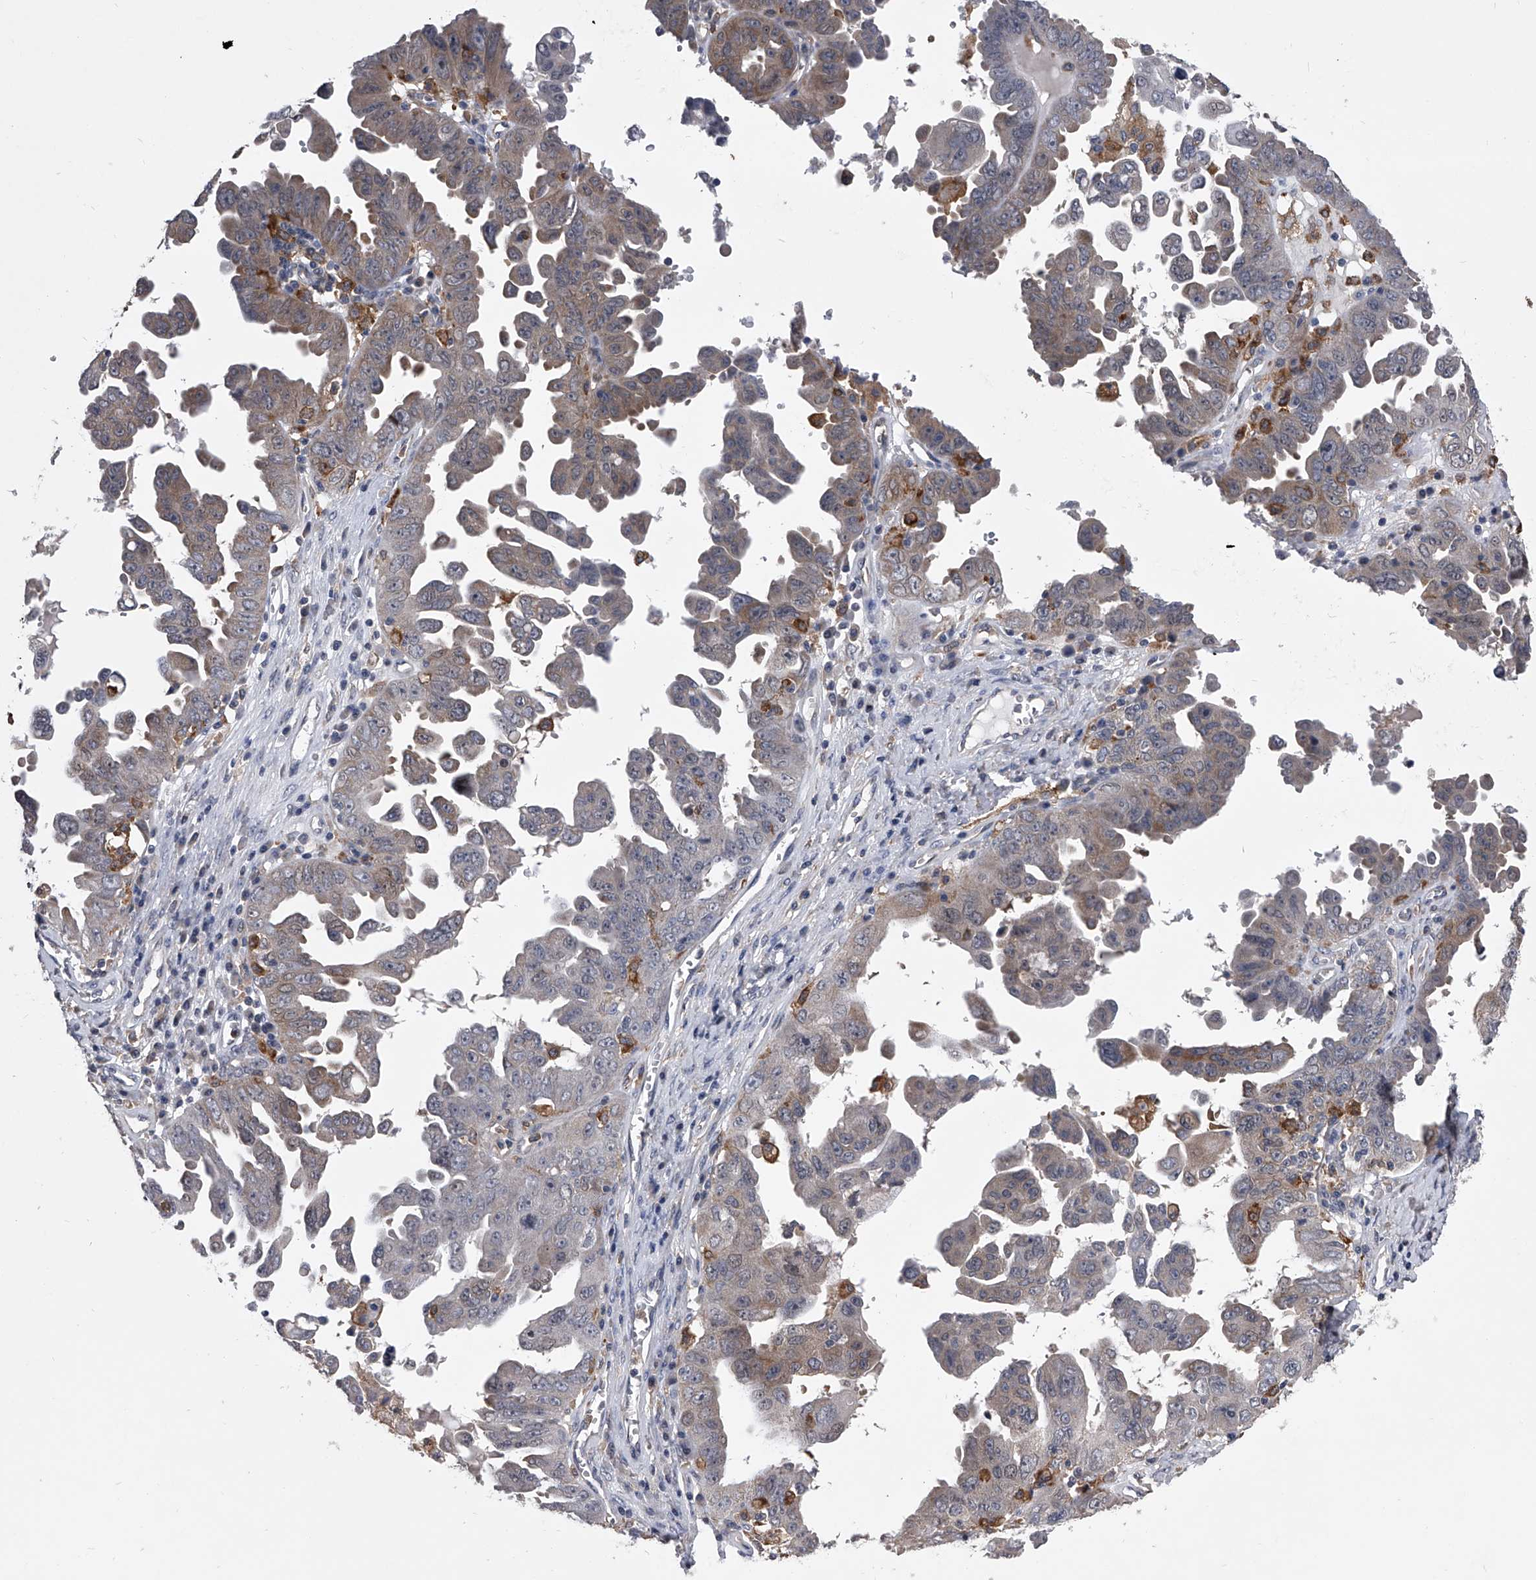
{"staining": {"intensity": "negative", "quantity": "none", "location": "none"}, "tissue": "ovarian cancer", "cell_type": "Tumor cells", "image_type": "cancer", "snomed": [{"axis": "morphology", "description": "Carcinoma, endometroid"}, {"axis": "topography", "description": "Ovary"}], "caption": "Tumor cells show no significant positivity in ovarian endometroid carcinoma. Brightfield microscopy of IHC stained with DAB (brown) and hematoxylin (blue), captured at high magnification.", "gene": "MAP4K3", "patient": {"sex": "female", "age": 62}}